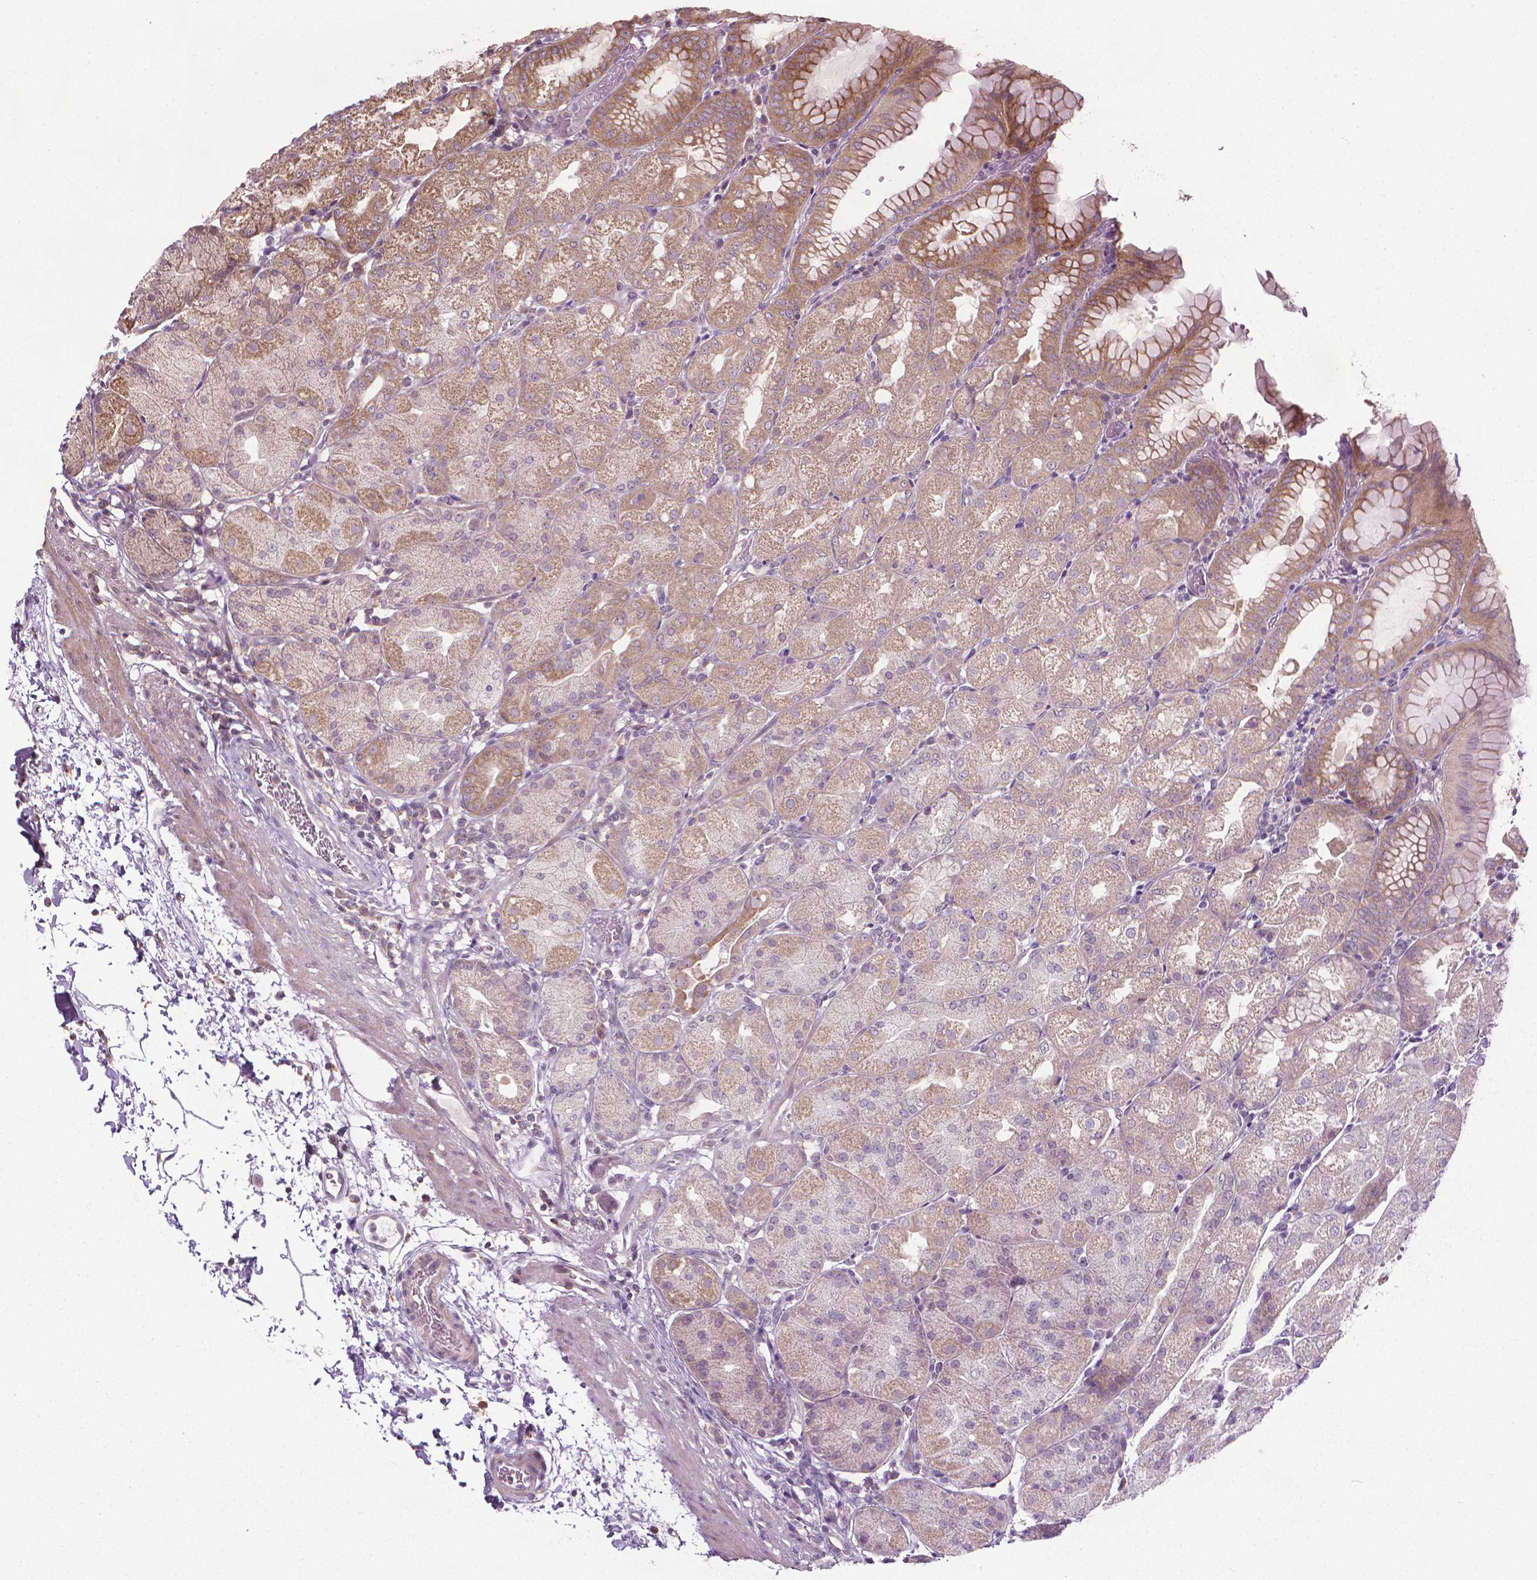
{"staining": {"intensity": "weak", "quantity": ">75%", "location": "cytoplasmic/membranous"}, "tissue": "stomach", "cell_type": "Glandular cells", "image_type": "normal", "snomed": [{"axis": "morphology", "description": "Normal tissue, NOS"}, {"axis": "topography", "description": "Stomach, upper"}, {"axis": "topography", "description": "Stomach"}, {"axis": "topography", "description": "Stomach, lower"}], "caption": "A brown stain highlights weak cytoplasmic/membranous staining of a protein in glandular cells of unremarkable stomach.", "gene": "PRAG1", "patient": {"sex": "male", "age": 62}}